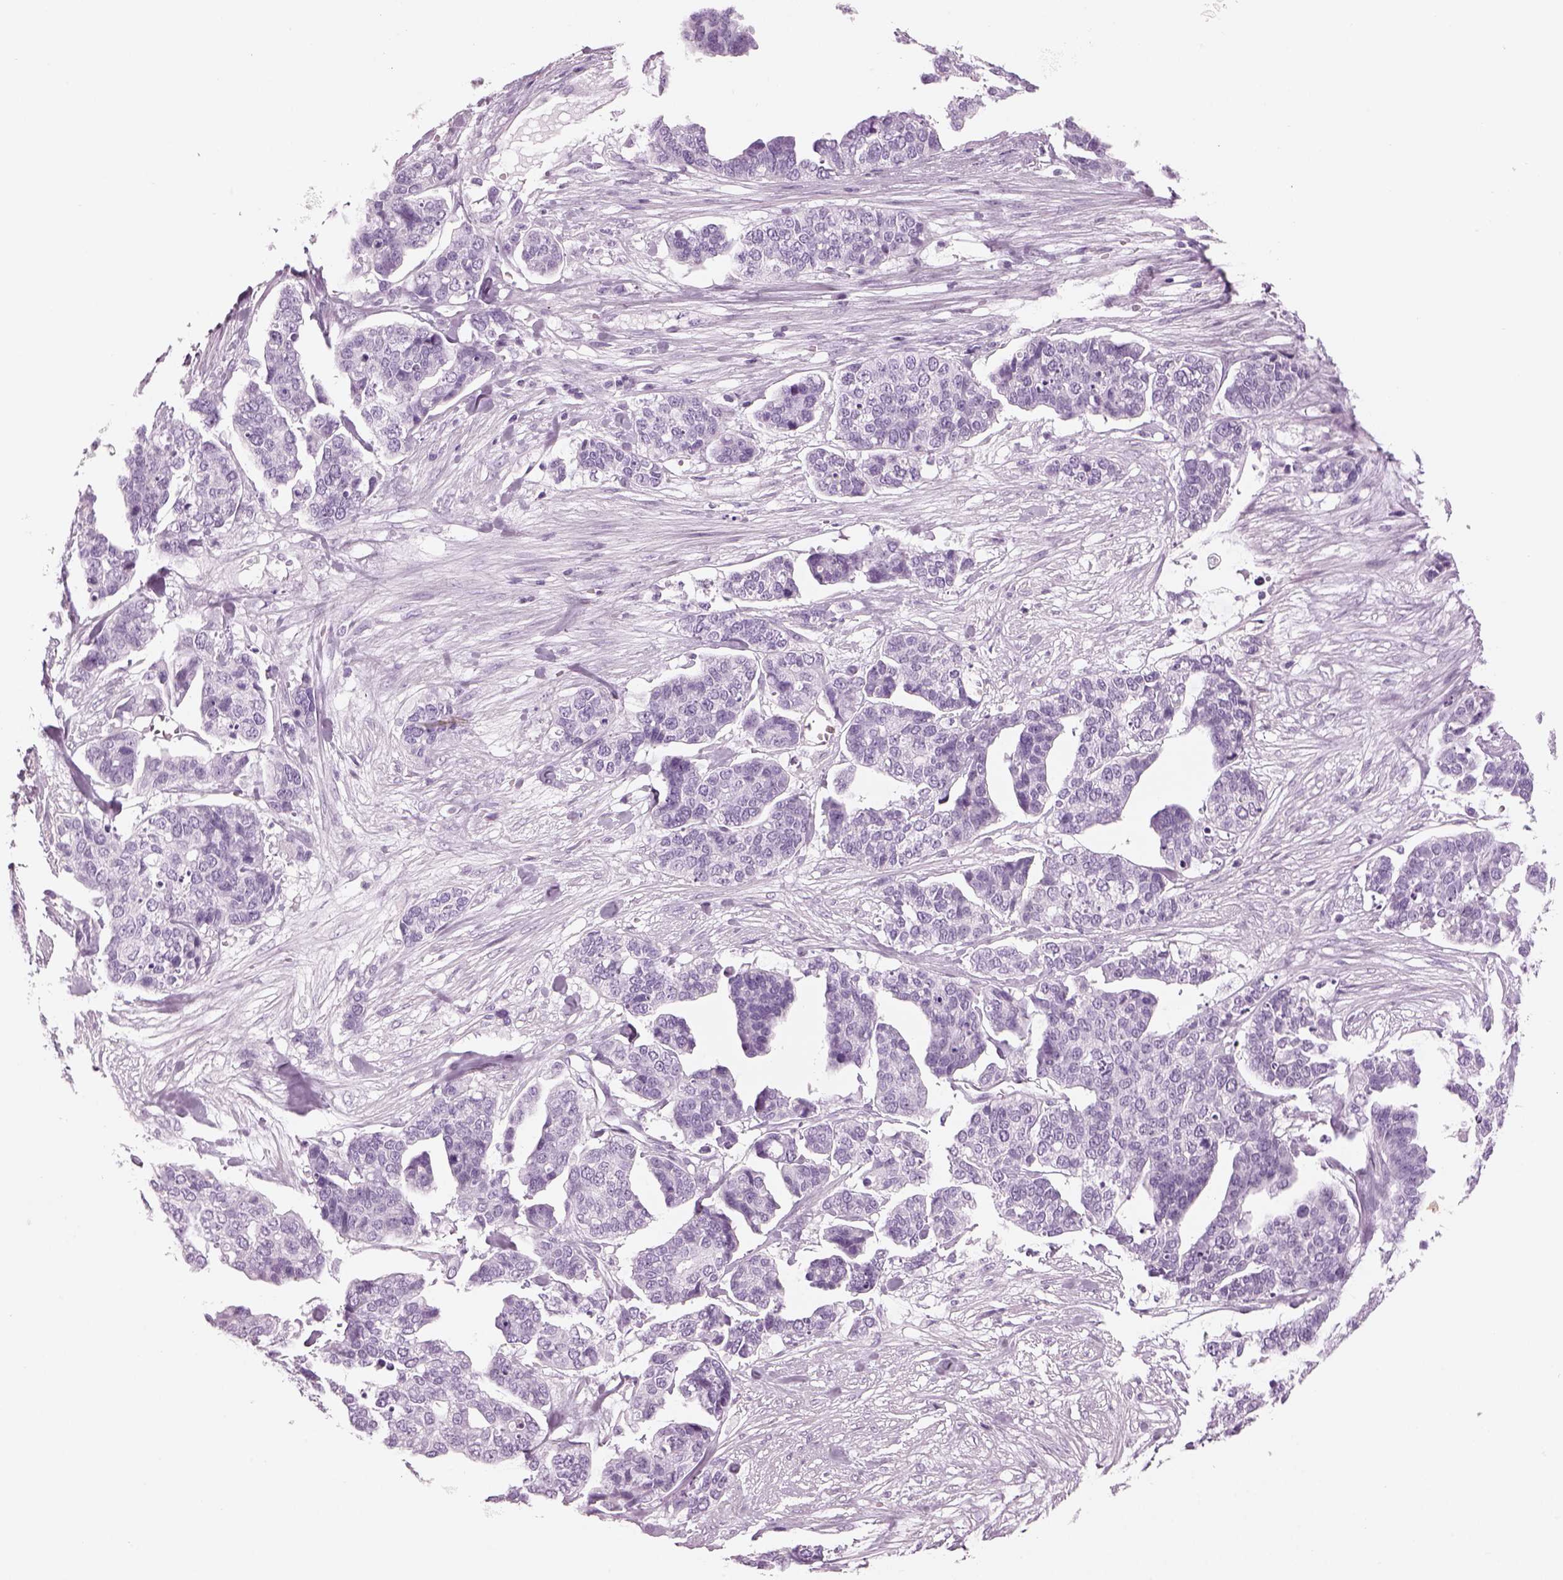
{"staining": {"intensity": "negative", "quantity": "none", "location": "none"}, "tissue": "ovarian cancer", "cell_type": "Tumor cells", "image_type": "cancer", "snomed": [{"axis": "morphology", "description": "Carcinoma, endometroid"}, {"axis": "topography", "description": "Ovary"}], "caption": "Tumor cells show no significant positivity in ovarian cancer (endometroid carcinoma).", "gene": "SAG", "patient": {"sex": "female", "age": 65}}